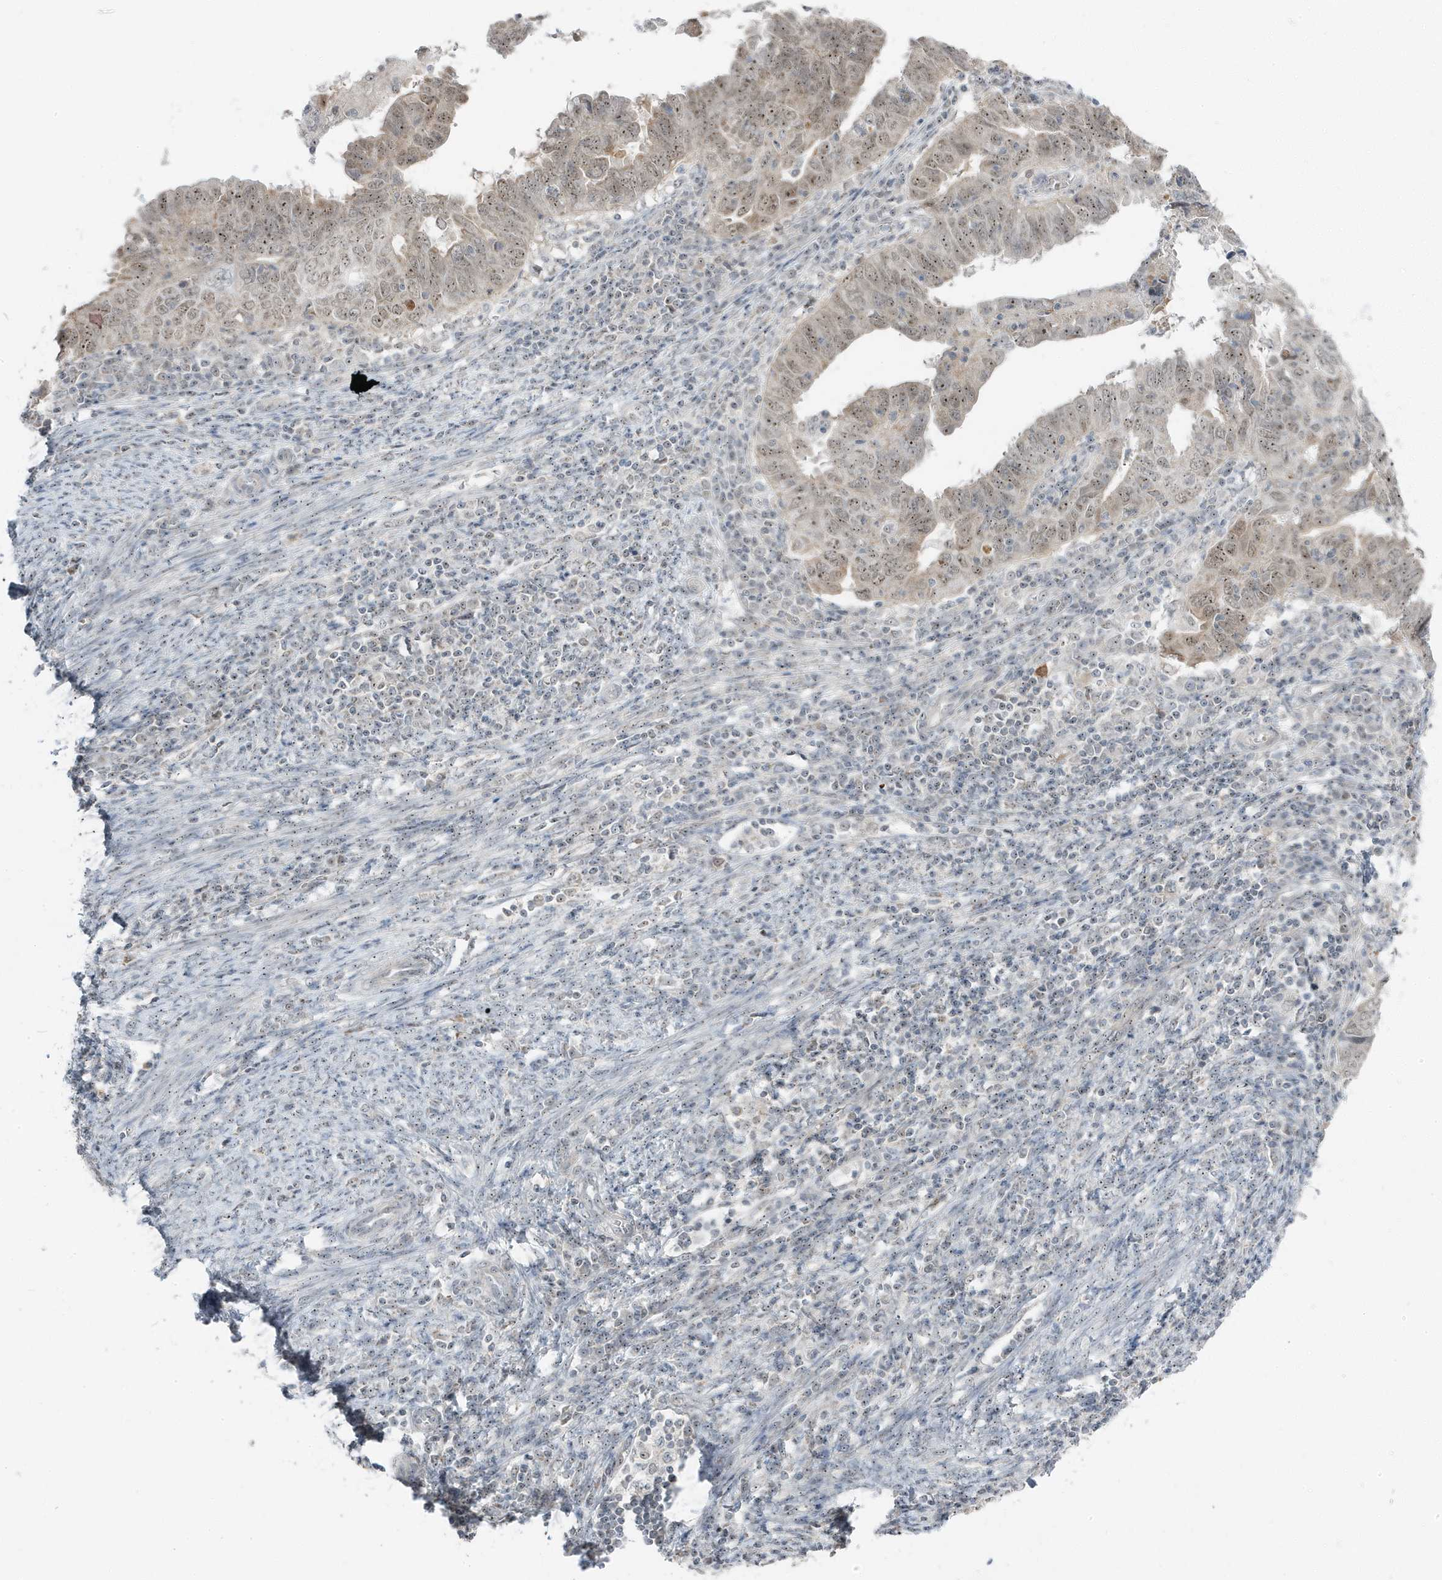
{"staining": {"intensity": "weak", "quantity": "25%-75%", "location": "cytoplasmic/membranous,nuclear"}, "tissue": "endometrial cancer", "cell_type": "Tumor cells", "image_type": "cancer", "snomed": [{"axis": "morphology", "description": "Adenocarcinoma, NOS"}, {"axis": "topography", "description": "Uterus"}], "caption": "Immunohistochemical staining of human adenocarcinoma (endometrial) displays low levels of weak cytoplasmic/membranous and nuclear expression in approximately 25%-75% of tumor cells.", "gene": "TSEN15", "patient": {"sex": "female", "age": 77}}